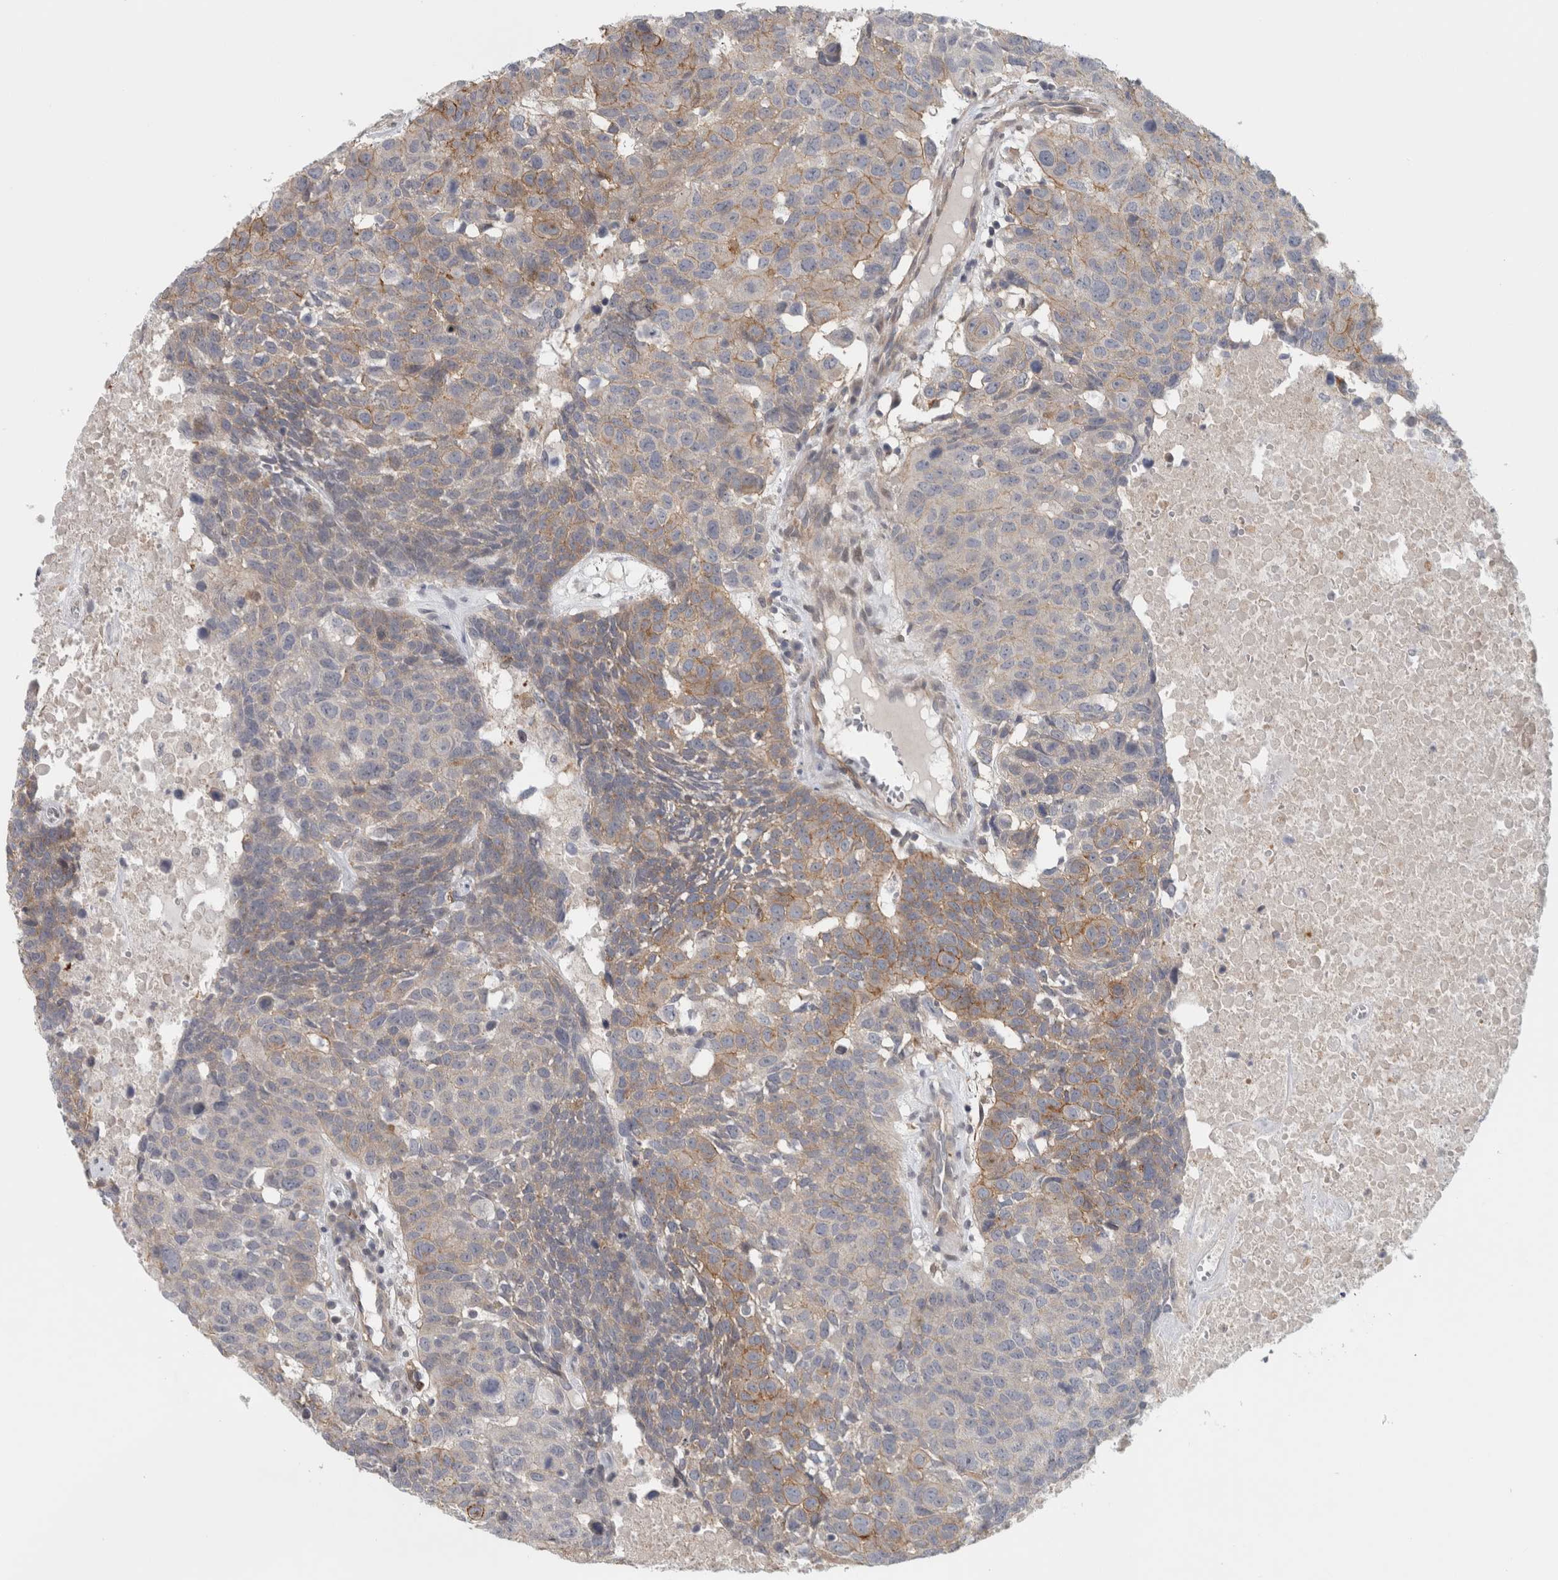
{"staining": {"intensity": "weak", "quantity": "25%-75%", "location": "cytoplasmic/membranous"}, "tissue": "head and neck cancer", "cell_type": "Tumor cells", "image_type": "cancer", "snomed": [{"axis": "morphology", "description": "Squamous cell carcinoma, NOS"}, {"axis": "topography", "description": "Head-Neck"}], "caption": "This micrograph shows immunohistochemistry staining of head and neck squamous cell carcinoma, with low weak cytoplasmic/membranous staining in about 25%-75% of tumor cells.", "gene": "ZNF804B", "patient": {"sex": "male", "age": 66}}